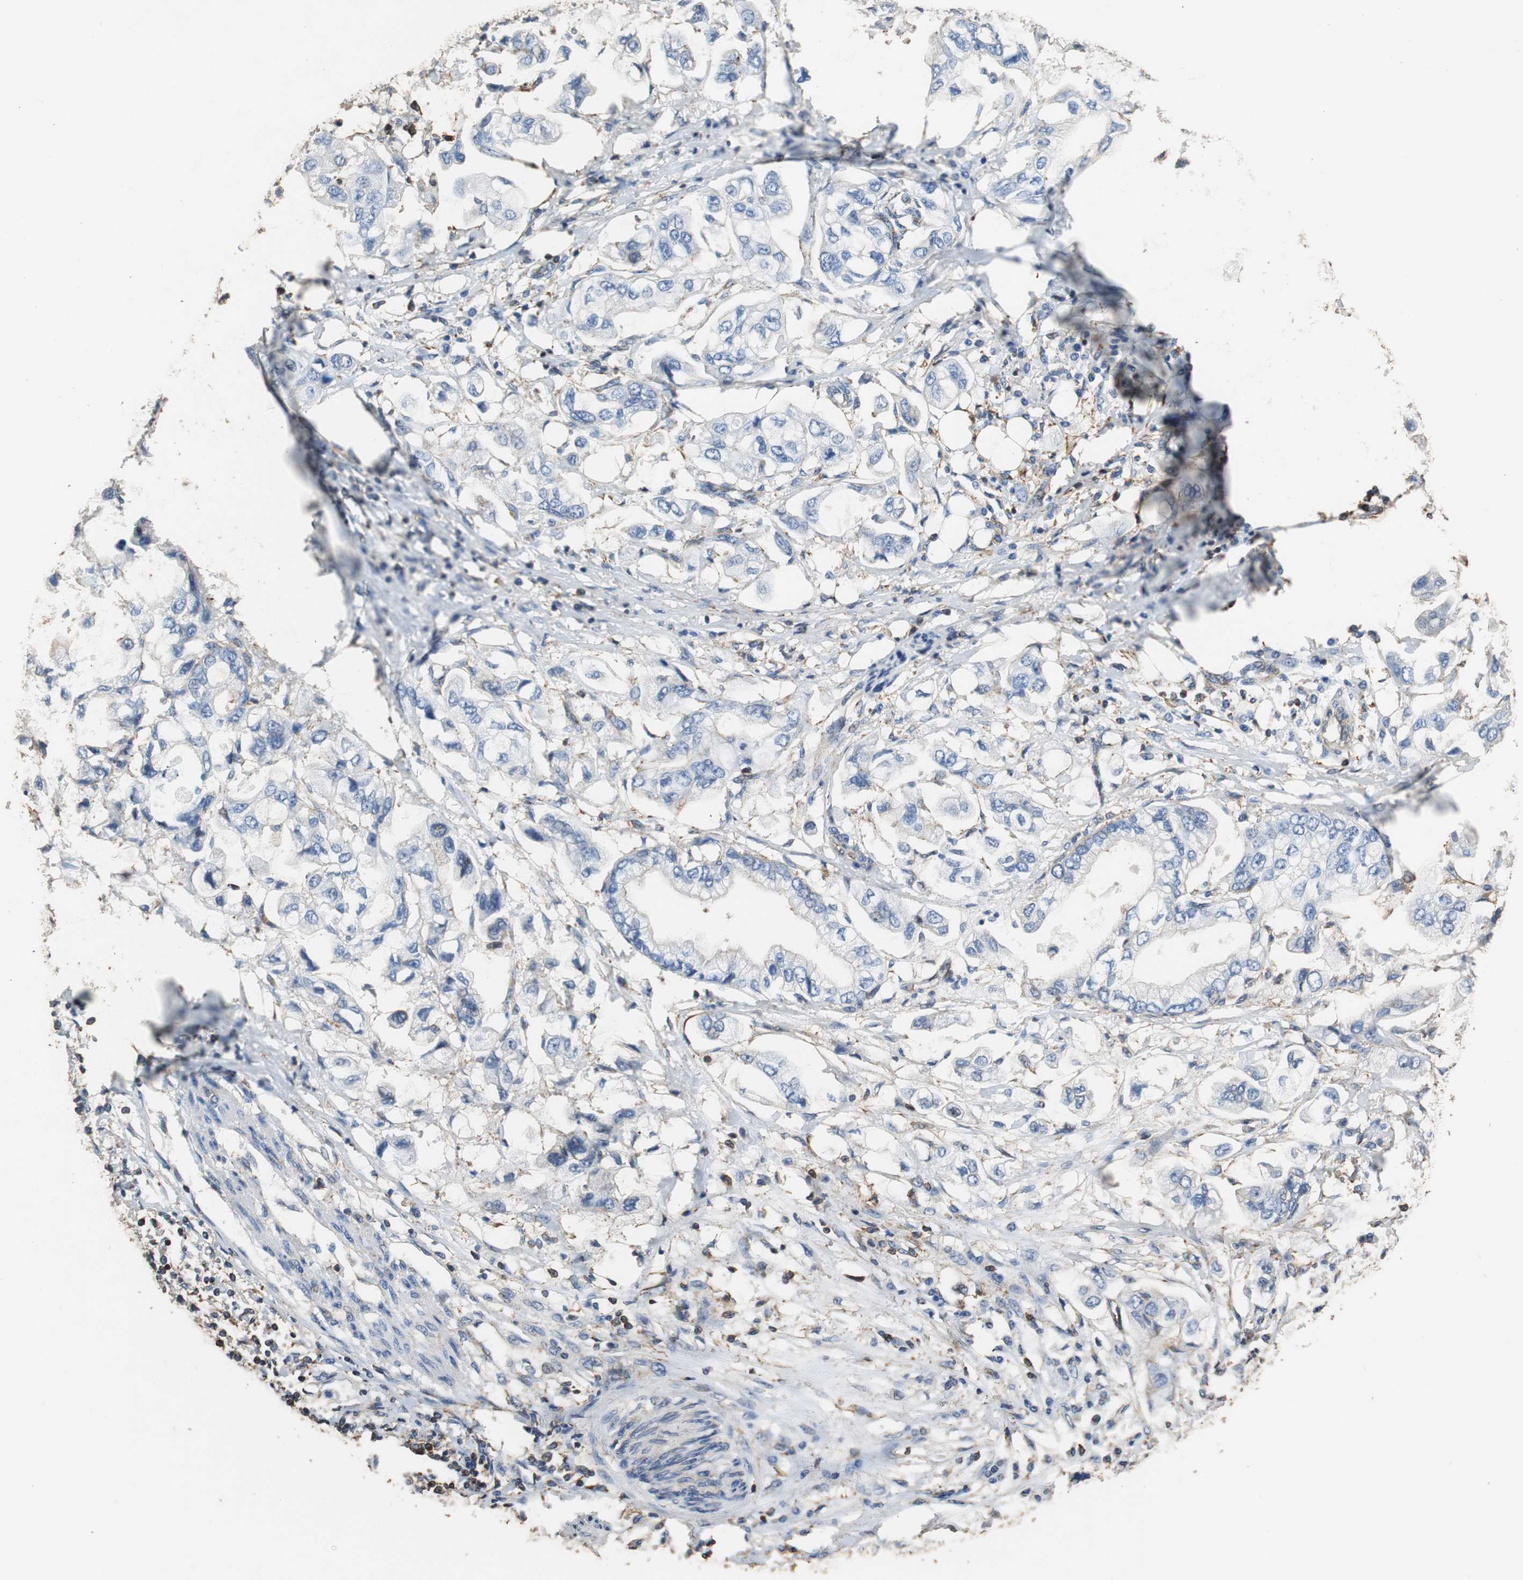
{"staining": {"intensity": "negative", "quantity": "none", "location": "none"}, "tissue": "stomach cancer", "cell_type": "Tumor cells", "image_type": "cancer", "snomed": [{"axis": "morphology", "description": "Adenocarcinoma, NOS"}, {"axis": "topography", "description": "Stomach"}], "caption": "The histopathology image demonstrates no staining of tumor cells in stomach cancer (adenocarcinoma).", "gene": "PRKRA", "patient": {"sex": "male", "age": 62}}